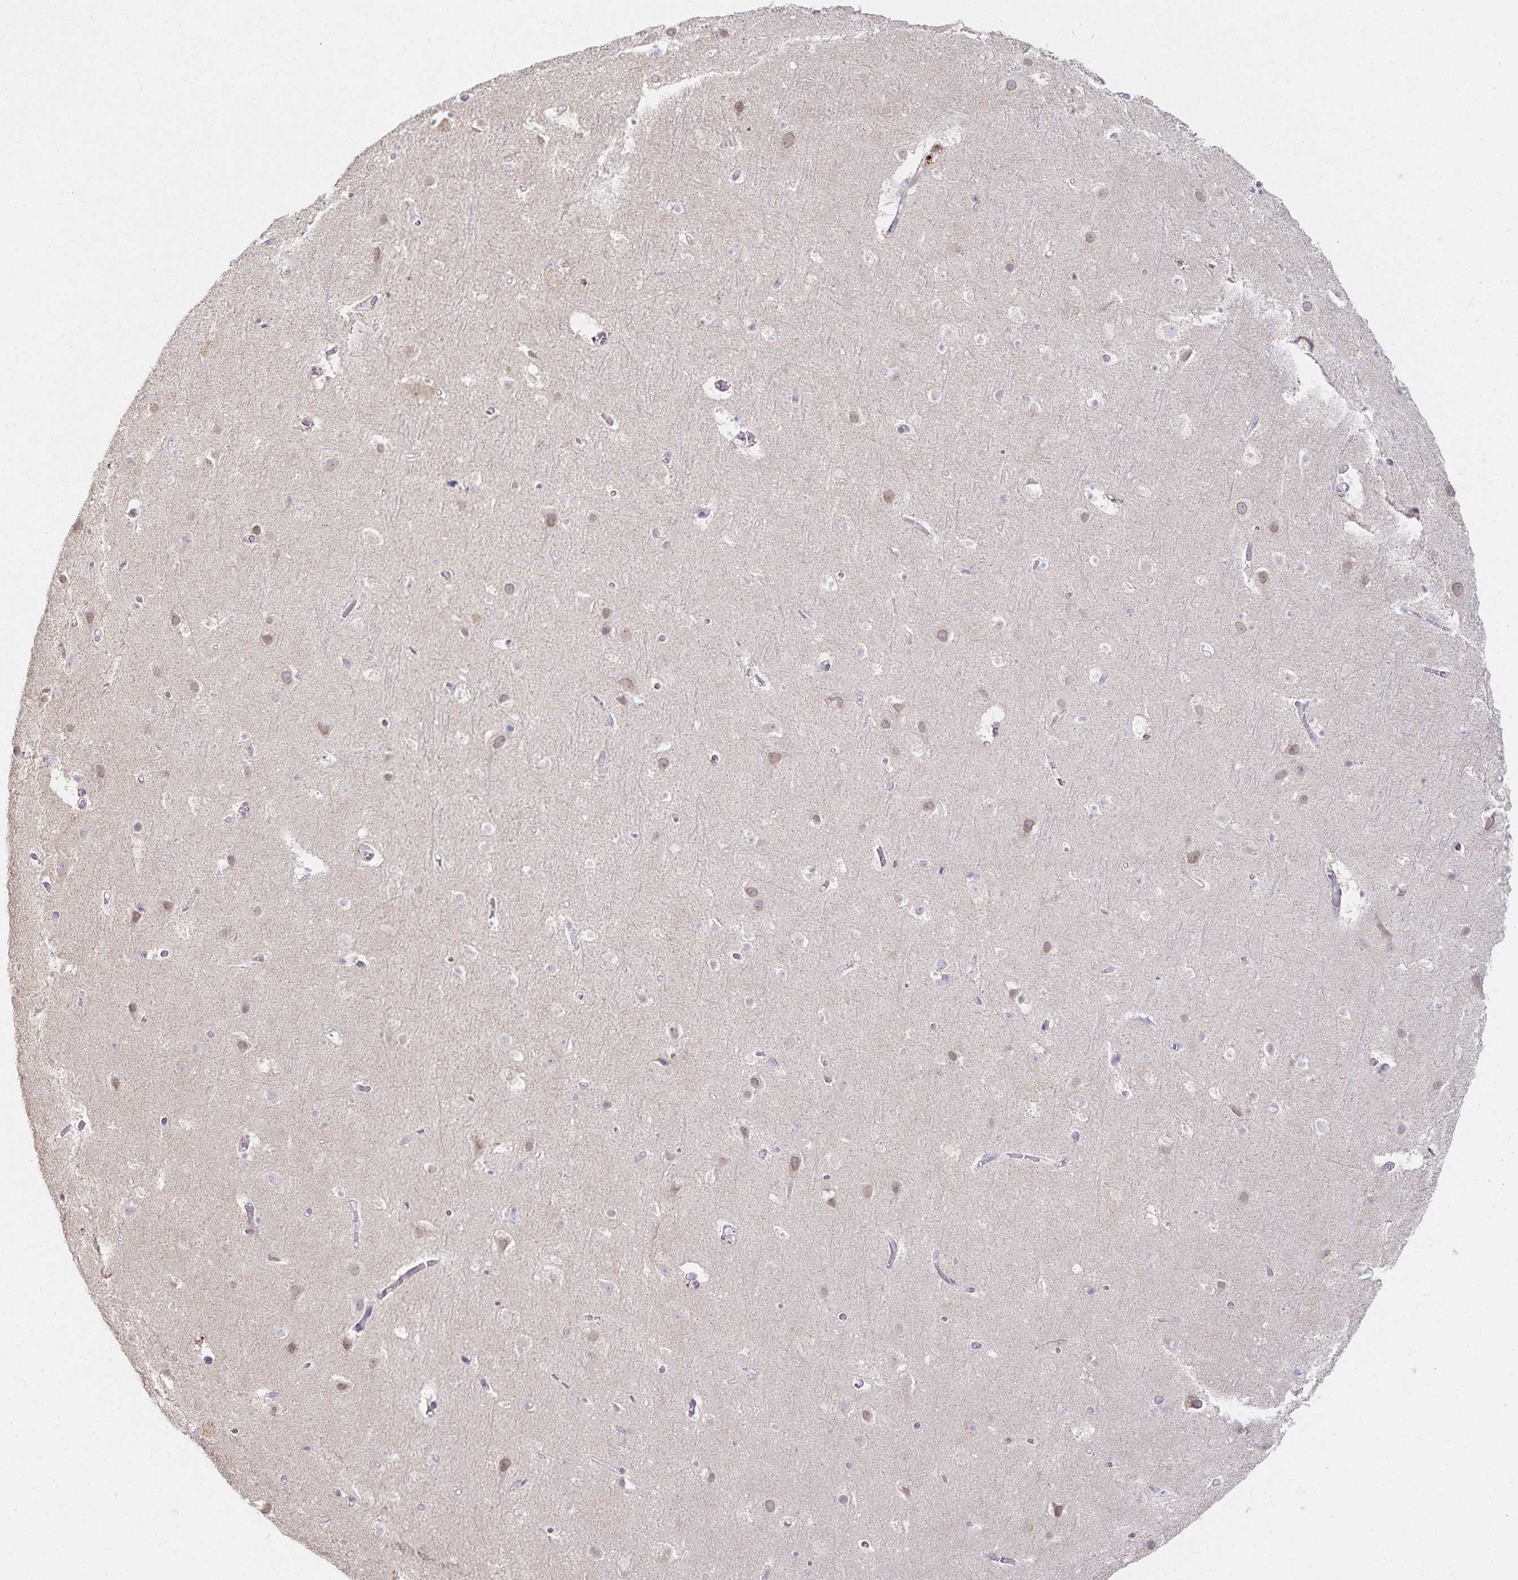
{"staining": {"intensity": "negative", "quantity": "none", "location": "none"}, "tissue": "cerebral cortex", "cell_type": "Endothelial cells", "image_type": "normal", "snomed": [{"axis": "morphology", "description": "Normal tissue, NOS"}, {"axis": "topography", "description": "Cerebral cortex"}], "caption": "High magnification brightfield microscopy of unremarkable cerebral cortex stained with DAB (brown) and counterstained with hematoxylin (blue): endothelial cells show no significant positivity. Brightfield microscopy of immunohistochemistry (IHC) stained with DAB (brown) and hematoxylin (blue), captured at high magnification.", "gene": "GP2", "patient": {"sex": "female", "age": 42}}